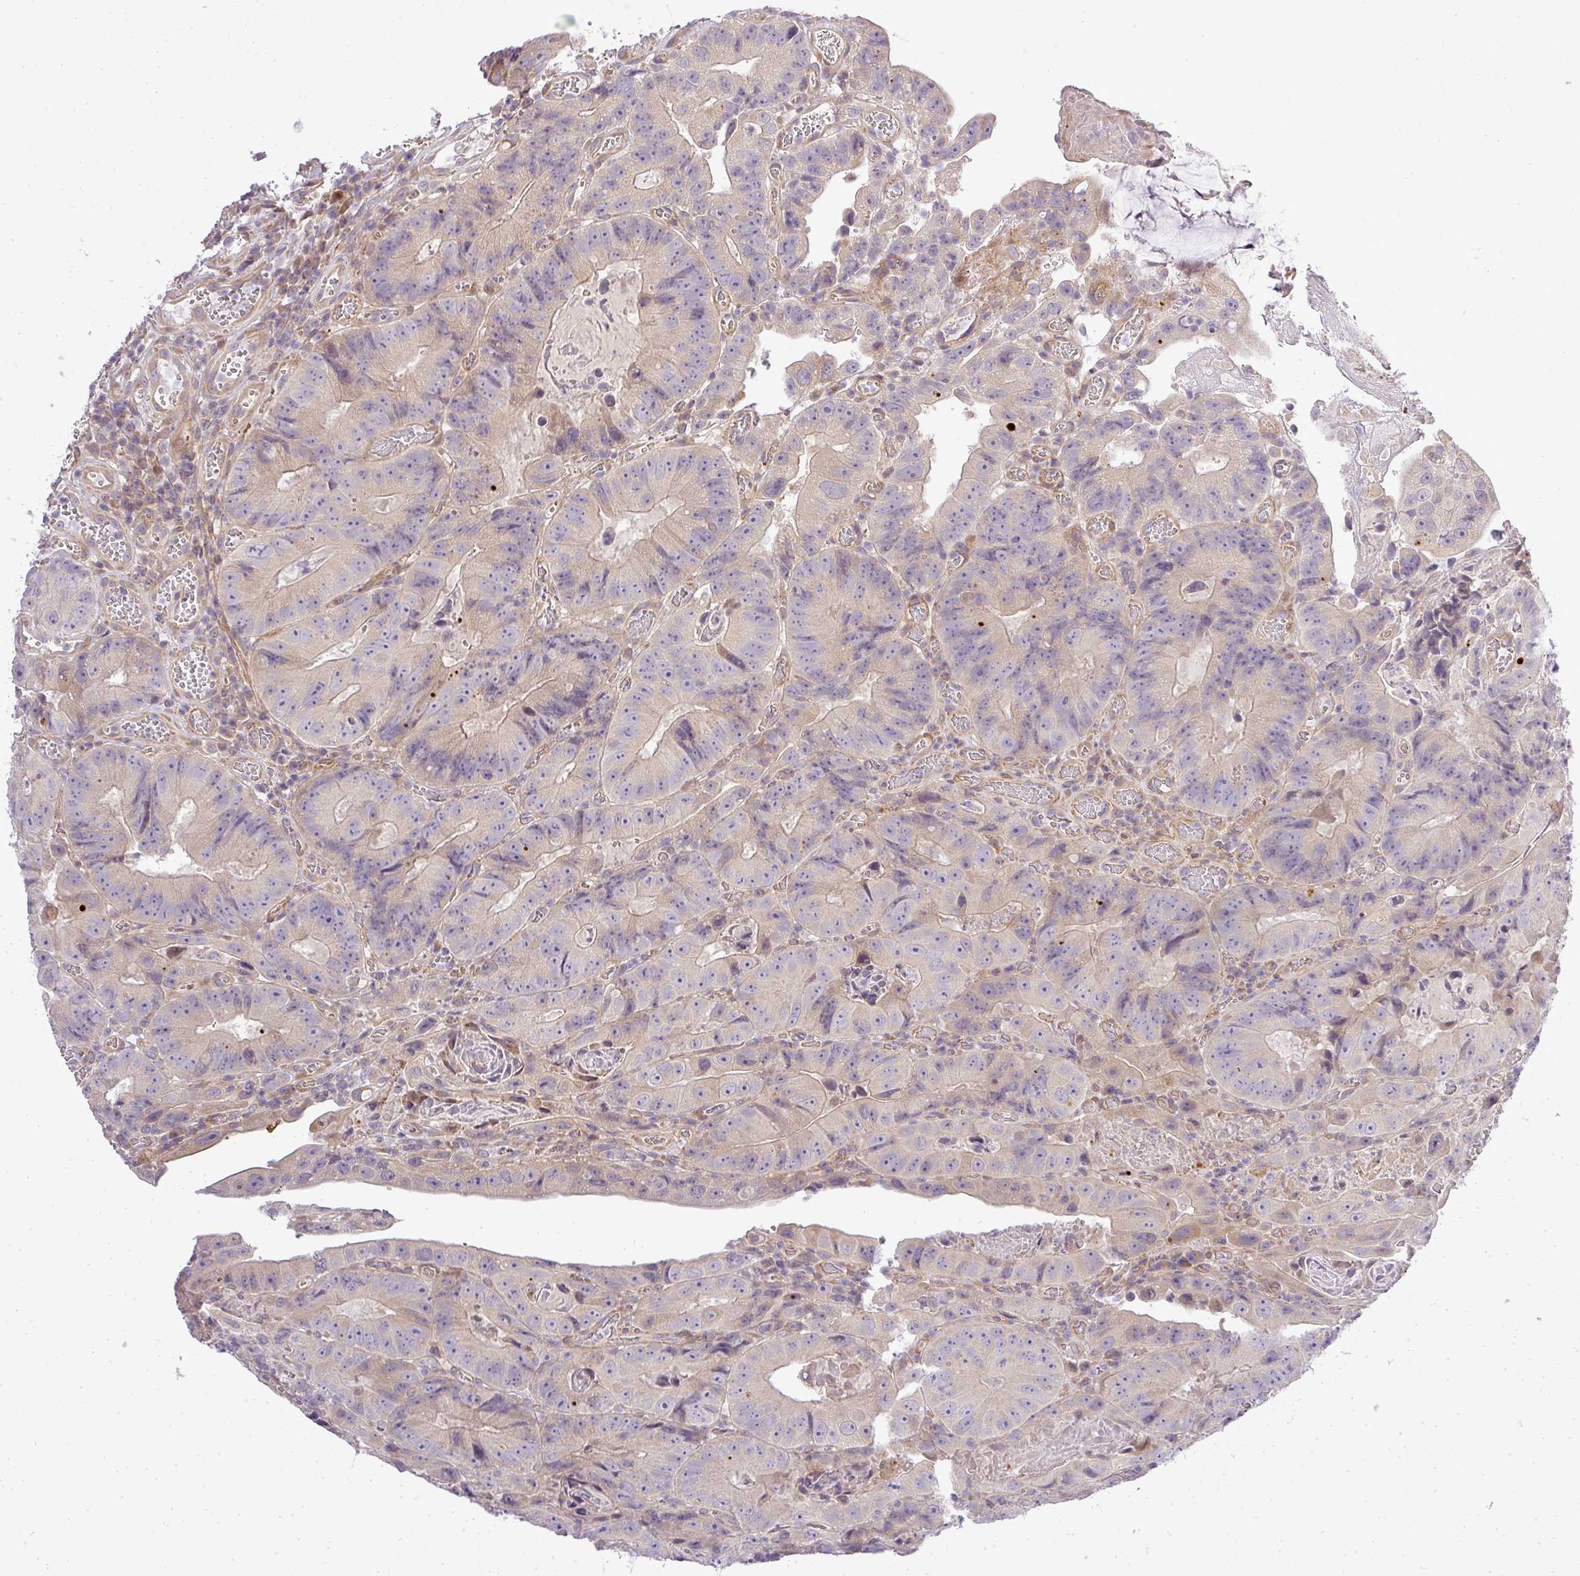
{"staining": {"intensity": "negative", "quantity": "none", "location": "none"}, "tissue": "colorectal cancer", "cell_type": "Tumor cells", "image_type": "cancer", "snomed": [{"axis": "morphology", "description": "Adenocarcinoma, NOS"}, {"axis": "topography", "description": "Colon"}], "caption": "Colorectal cancer stained for a protein using IHC shows no expression tumor cells.", "gene": "ZDHHC1", "patient": {"sex": "female", "age": 86}}